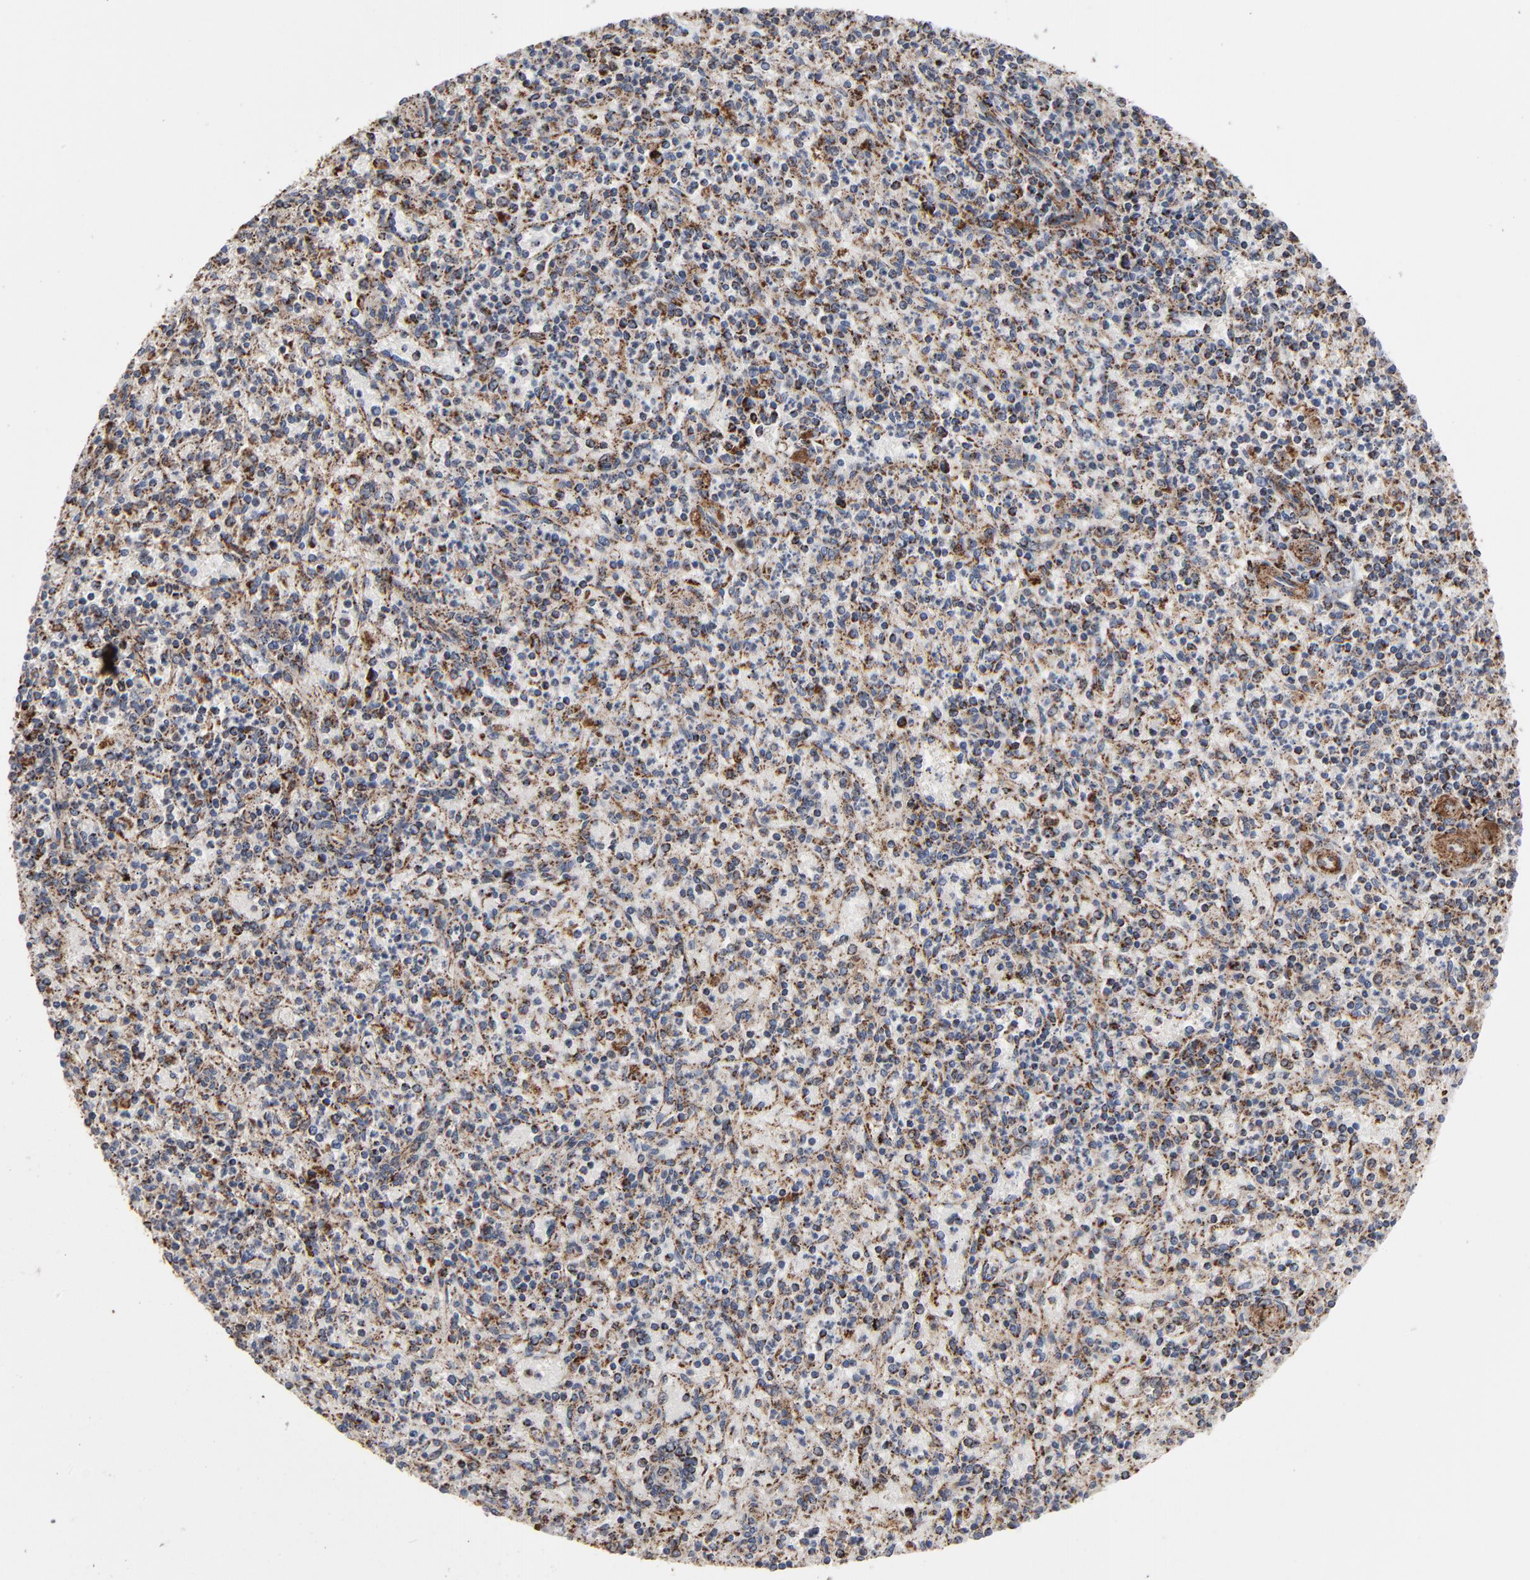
{"staining": {"intensity": "strong", "quantity": "25%-75%", "location": "cytoplasmic/membranous"}, "tissue": "spleen", "cell_type": "Cells in red pulp", "image_type": "normal", "snomed": [{"axis": "morphology", "description": "Normal tissue, NOS"}, {"axis": "topography", "description": "Spleen"}], "caption": "High-magnification brightfield microscopy of benign spleen stained with DAB (3,3'-diaminobenzidine) (brown) and counterstained with hematoxylin (blue). cells in red pulp exhibit strong cytoplasmic/membranous staining is seen in about25%-75% of cells. The protein of interest is shown in brown color, while the nuclei are stained blue.", "gene": "UQCRC1", "patient": {"sex": "male", "age": 72}}